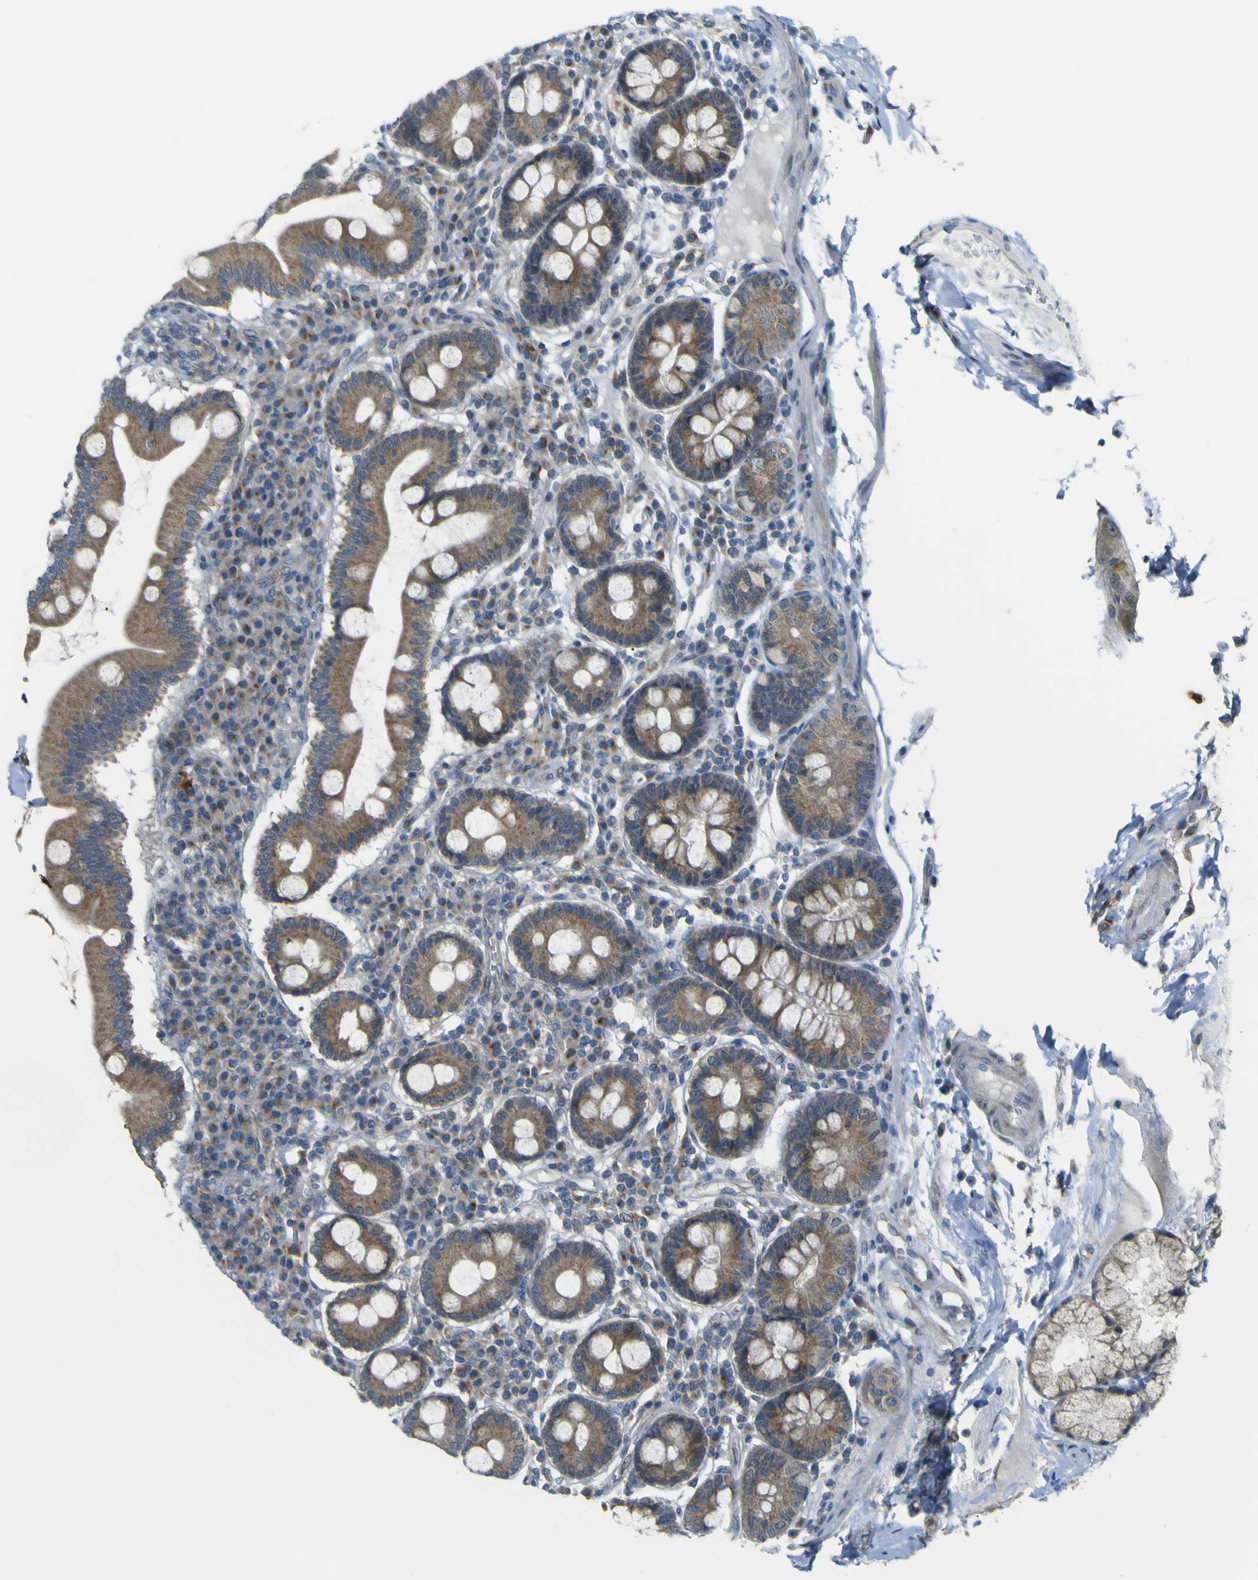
{"staining": {"intensity": "moderate", "quantity": ">75%", "location": "cytoplasmic/membranous"}, "tissue": "duodenum", "cell_type": "Glandular cells", "image_type": "normal", "snomed": [{"axis": "morphology", "description": "Normal tissue, NOS"}, {"axis": "topography", "description": "Duodenum"}], "caption": "Protein expression analysis of unremarkable human duodenum reveals moderate cytoplasmic/membranous expression in approximately >75% of glandular cells.", "gene": "IGF2R", "patient": {"sex": "male", "age": 50}}